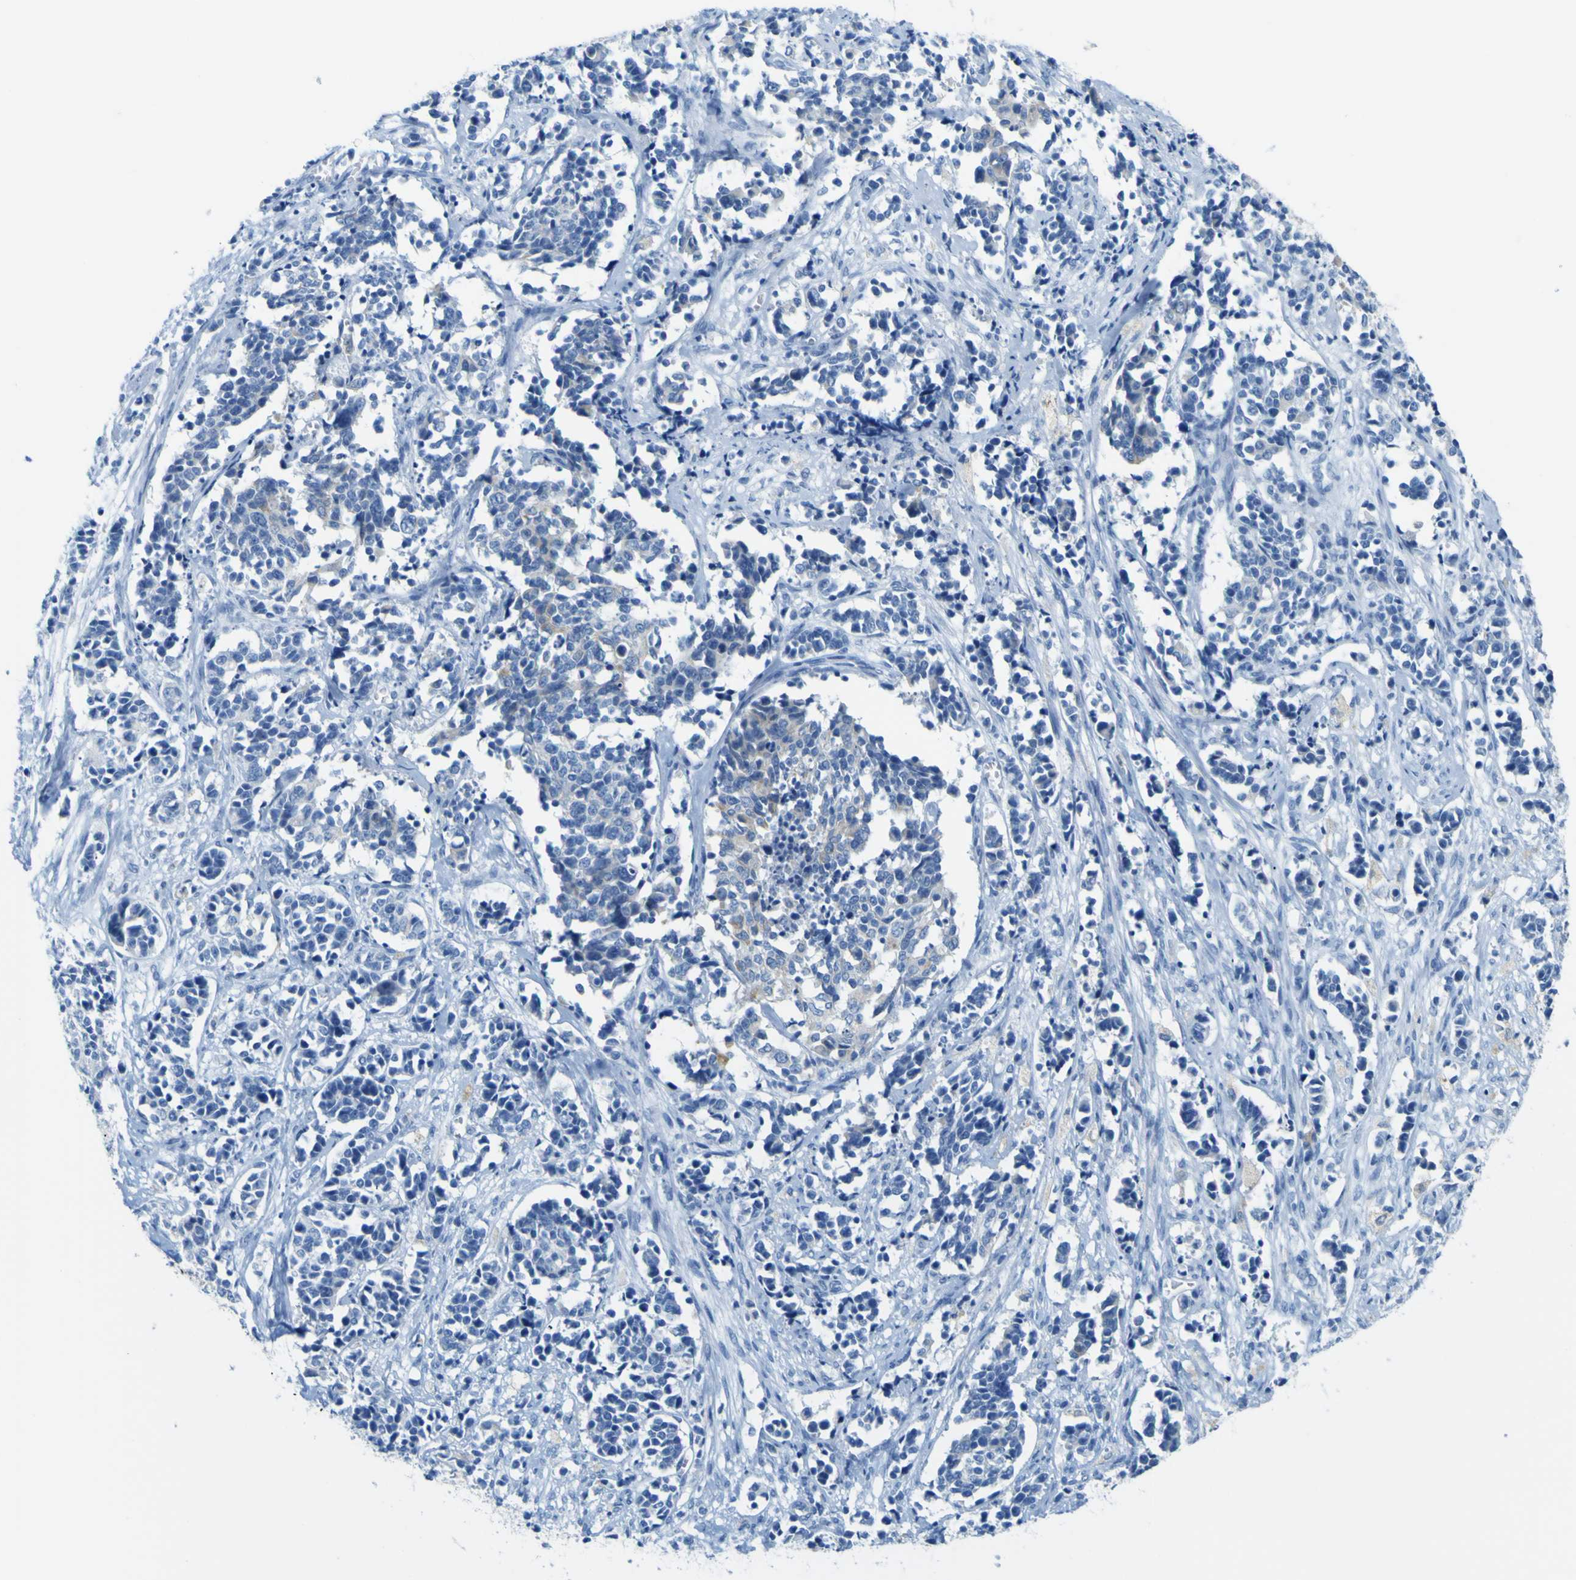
{"staining": {"intensity": "negative", "quantity": "none", "location": "none"}, "tissue": "cervical cancer", "cell_type": "Tumor cells", "image_type": "cancer", "snomed": [{"axis": "morphology", "description": "Normal tissue, NOS"}, {"axis": "morphology", "description": "Squamous cell carcinoma, NOS"}, {"axis": "topography", "description": "Cervix"}], "caption": "Cervical cancer was stained to show a protein in brown. There is no significant staining in tumor cells.", "gene": "ACSL1", "patient": {"sex": "female", "age": 35}}